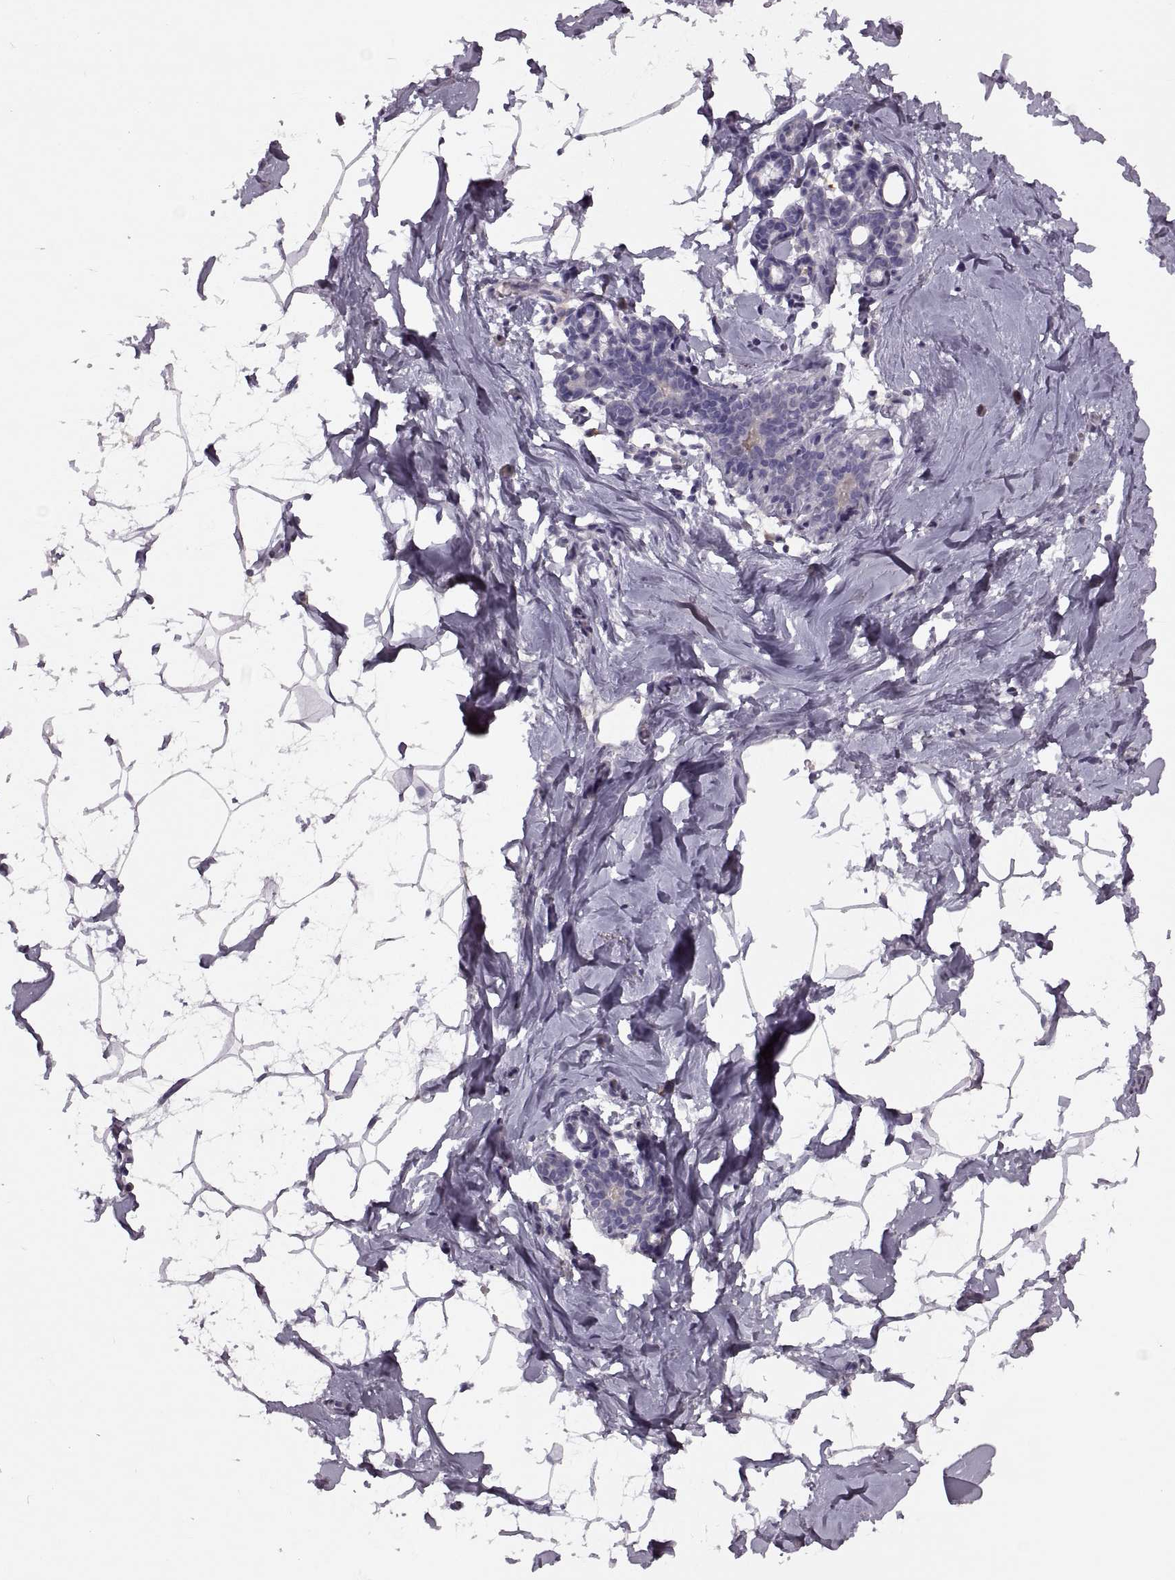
{"staining": {"intensity": "negative", "quantity": "none", "location": "none"}, "tissue": "breast", "cell_type": "Adipocytes", "image_type": "normal", "snomed": [{"axis": "morphology", "description": "Normal tissue, NOS"}, {"axis": "topography", "description": "Breast"}], "caption": "Adipocytes are negative for brown protein staining in benign breast. The staining is performed using DAB (3,3'-diaminobenzidine) brown chromogen with nuclei counter-stained in using hematoxylin.", "gene": "CACNA1F", "patient": {"sex": "female", "age": 32}}